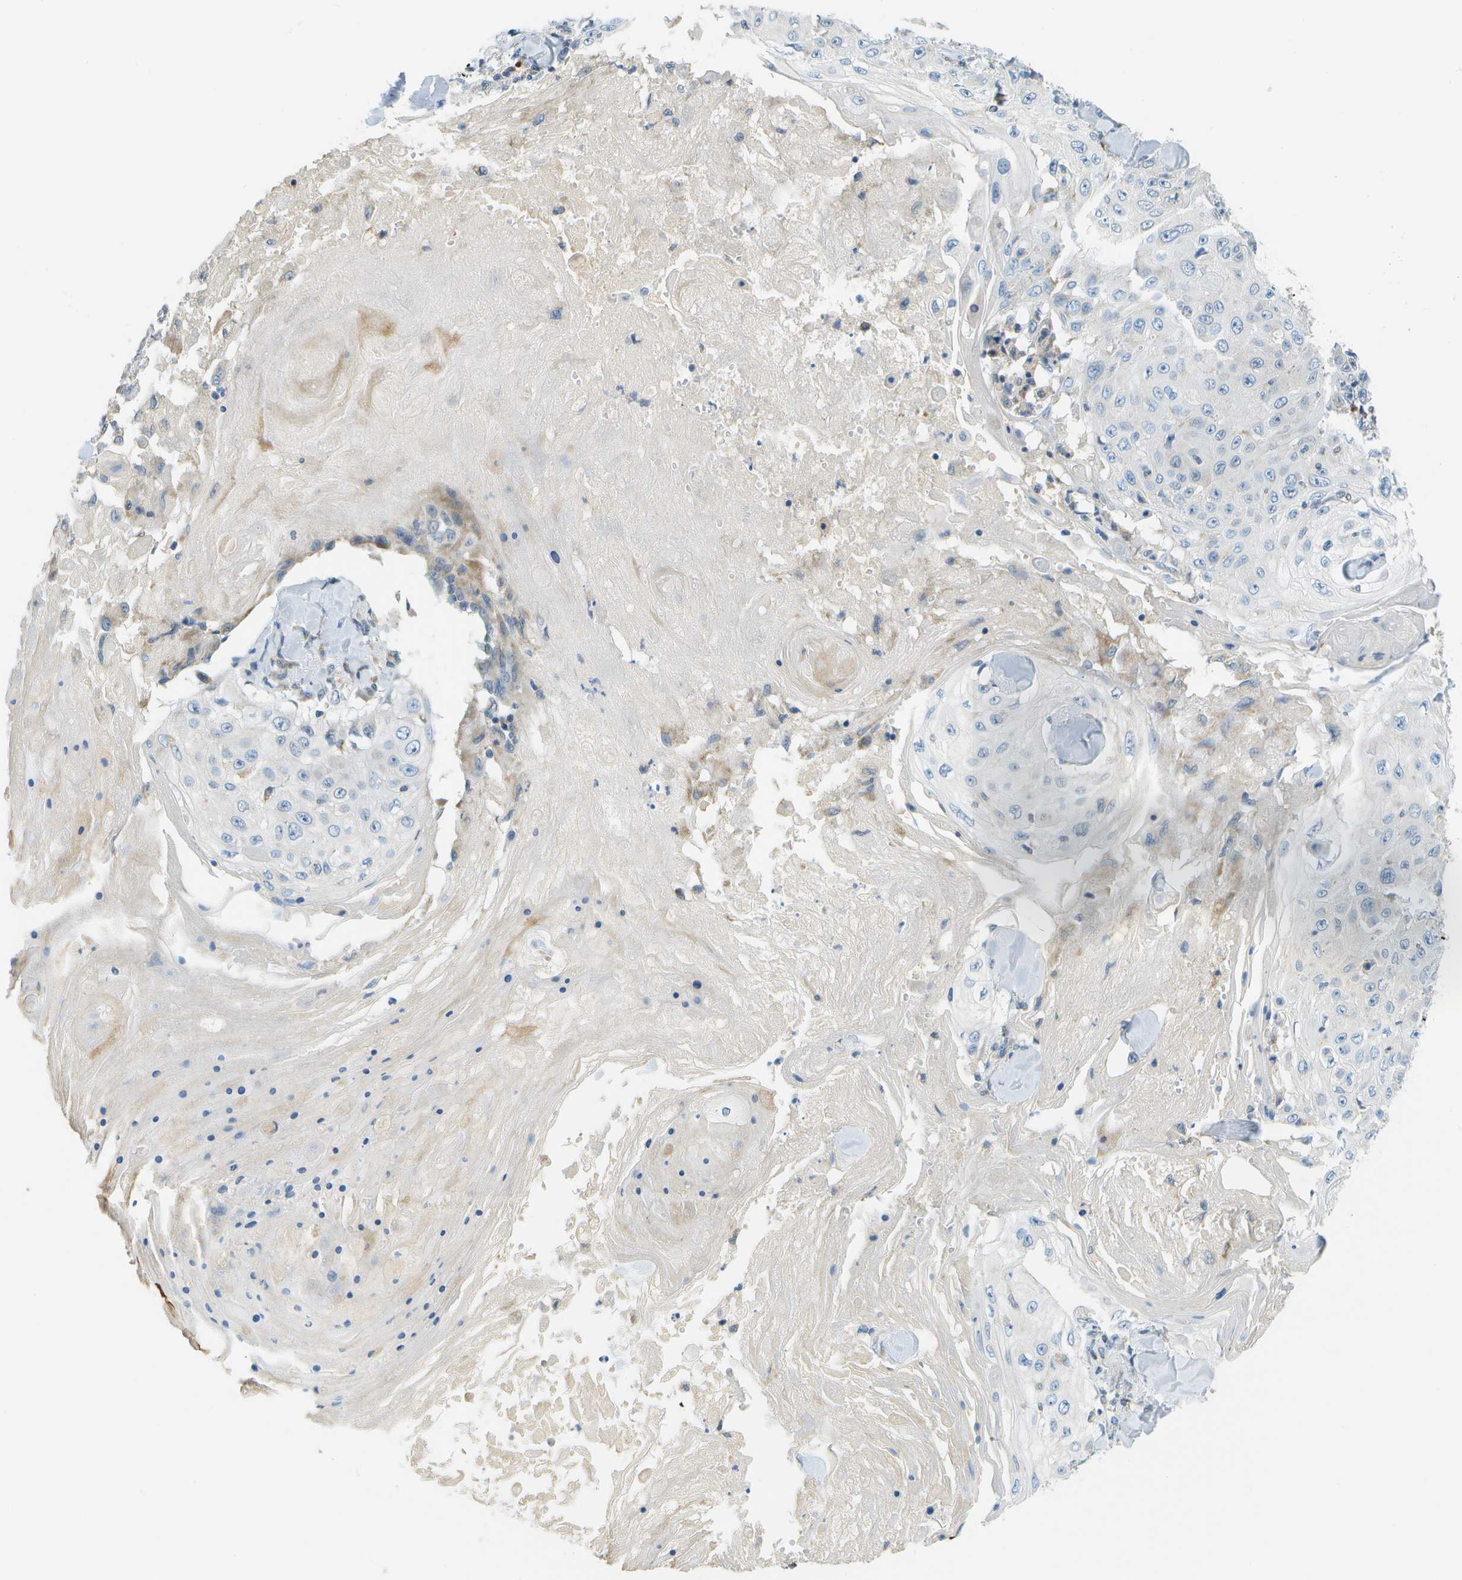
{"staining": {"intensity": "negative", "quantity": "none", "location": "none"}, "tissue": "skin cancer", "cell_type": "Tumor cells", "image_type": "cancer", "snomed": [{"axis": "morphology", "description": "Squamous cell carcinoma, NOS"}, {"axis": "topography", "description": "Skin"}], "caption": "Micrograph shows no protein staining in tumor cells of squamous cell carcinoma (skin) tissue.", "gene": "PTGIS", "patient": {"sex": "male", "age": 86}}